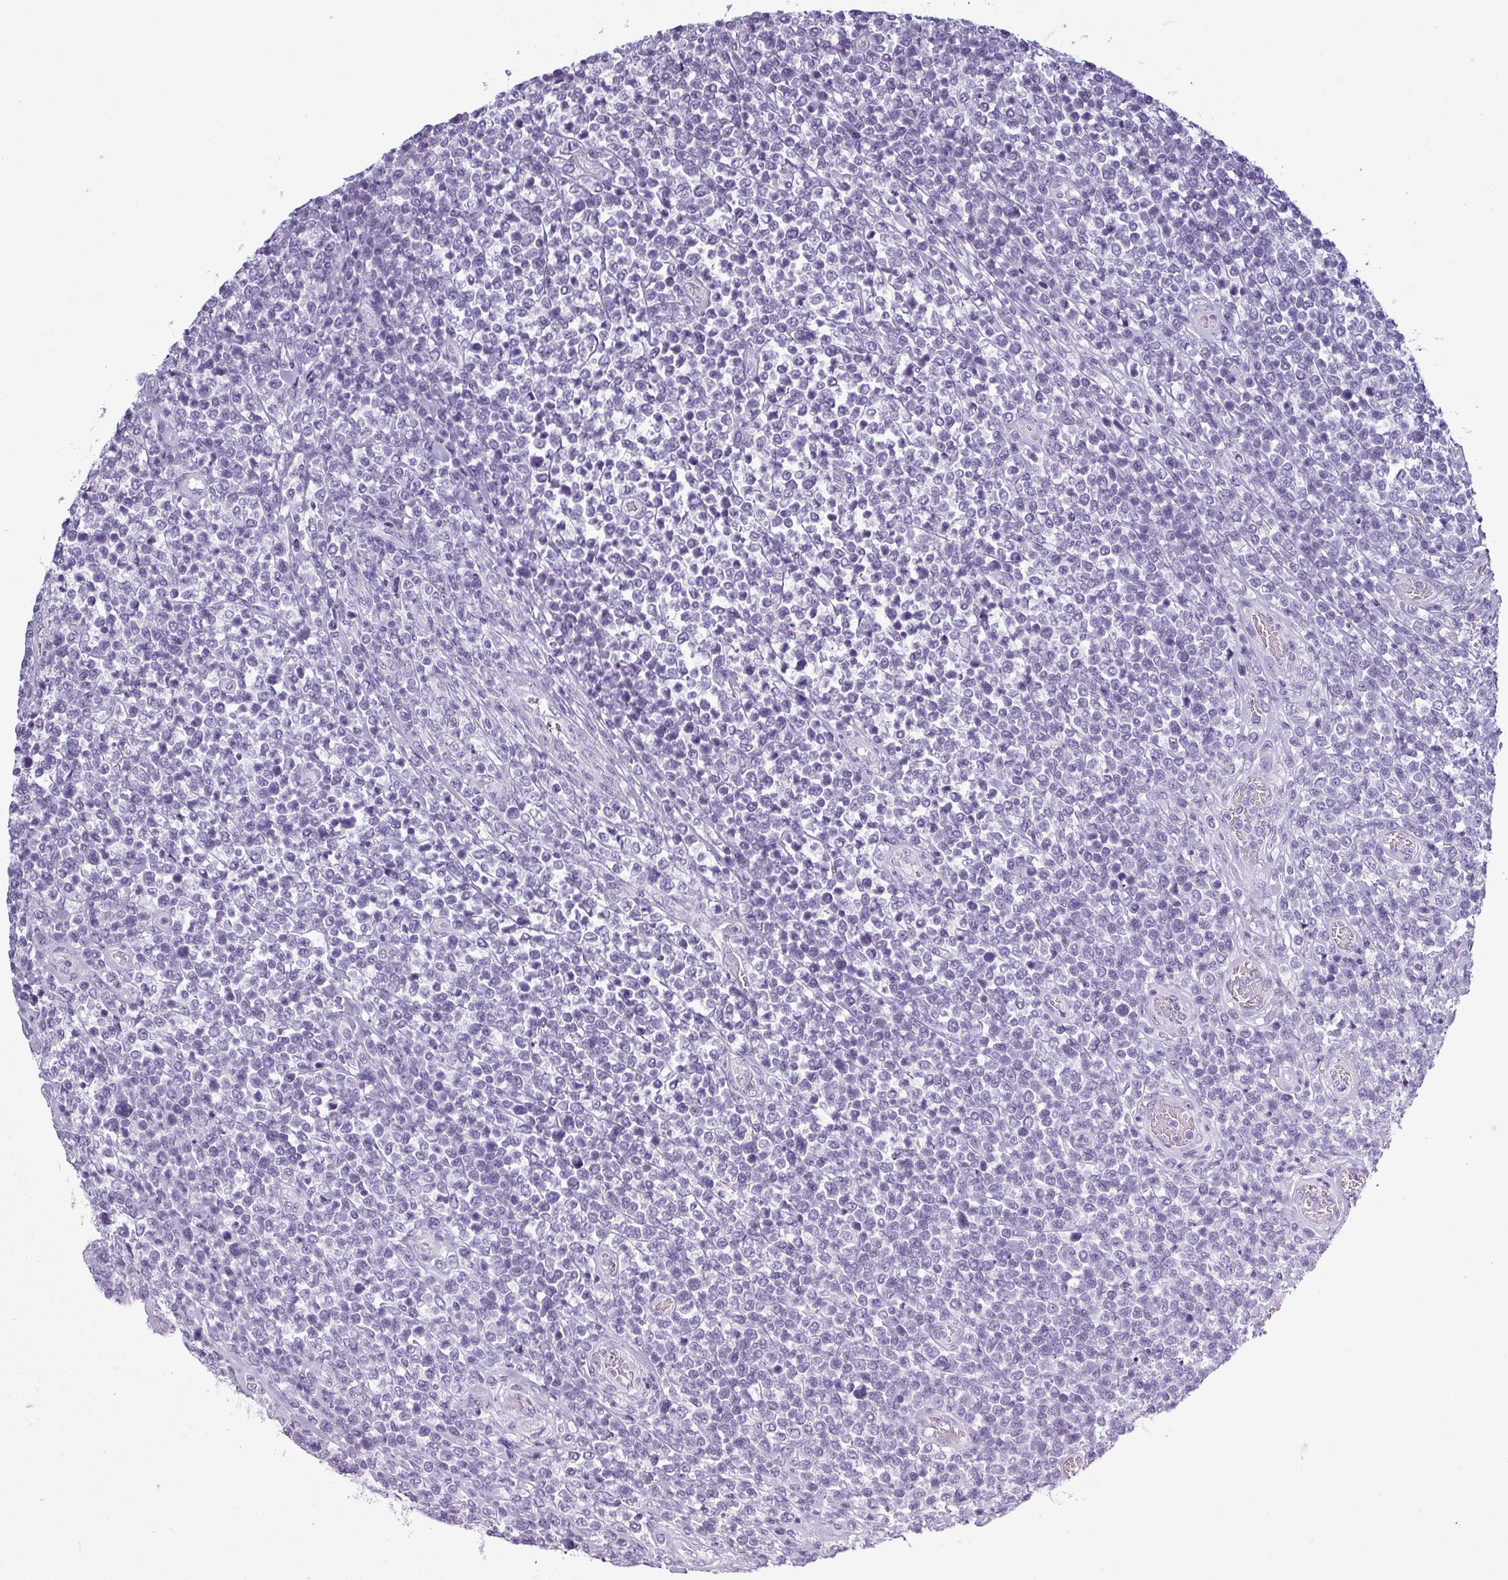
{"staining": {"intensity": "negative", "quantity": "none", "location": "none"}, "tissue": "lymphoma", "cell_type": "Tumor cells", "image_type": "cancer", "snomed": [{"axis": "morphology", "description": "Malignant lymphoma, non-Hodgkin's type, High grade"}, {"axis": "topography", "description": "Soft tissue"}], "caption": "Immunohistochemistry (IHC) of human malignant lymphoma, non-Hodgkin's type (high-grade) reveals no staining in tumor cells.", "gene": "SRGAP1", "patient": {"sex": "female", "age": 56}}